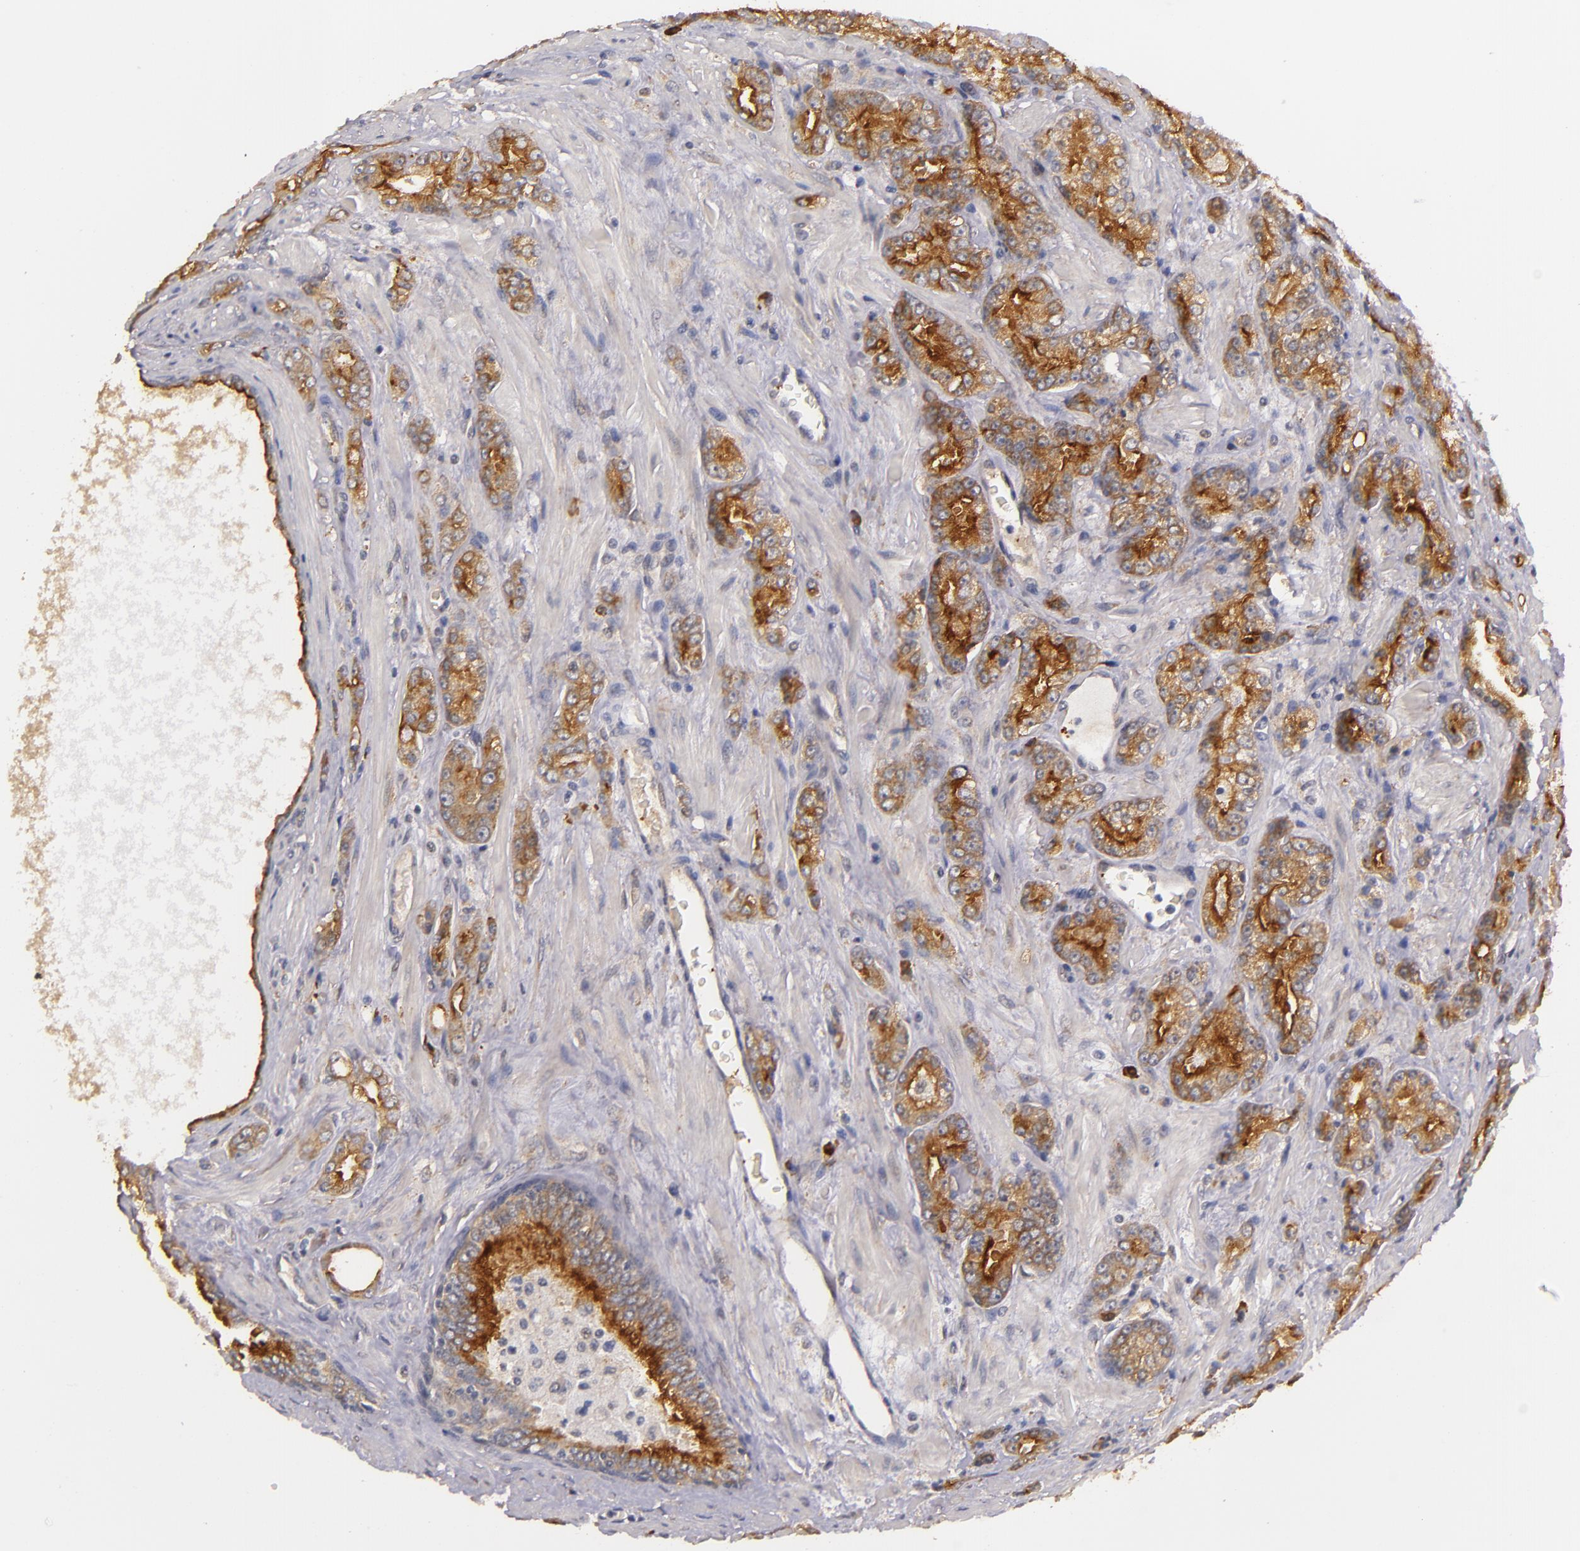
{"staining": {"intensity": "strong", "quantity": ">75%", "location": "cytoplasmic/membranous"}, "tissue": "prostate cancer", "cell_type": "Tumor cells", "image_type": "cancer", "snomed": [{"axis": "morphology", "description": "Adenocarcinoma, High grade"}, {"axis": "topography", "description": "Prostate"}], "caption": "Human prostate high-grade adenocarcinoma stained with a brown dye displays strong cytoplasmic/membranous positive staining in approximately >75% of tumor cells.", "gene": "SYTL4", "patient": {"sex": "male", "age": 71}}